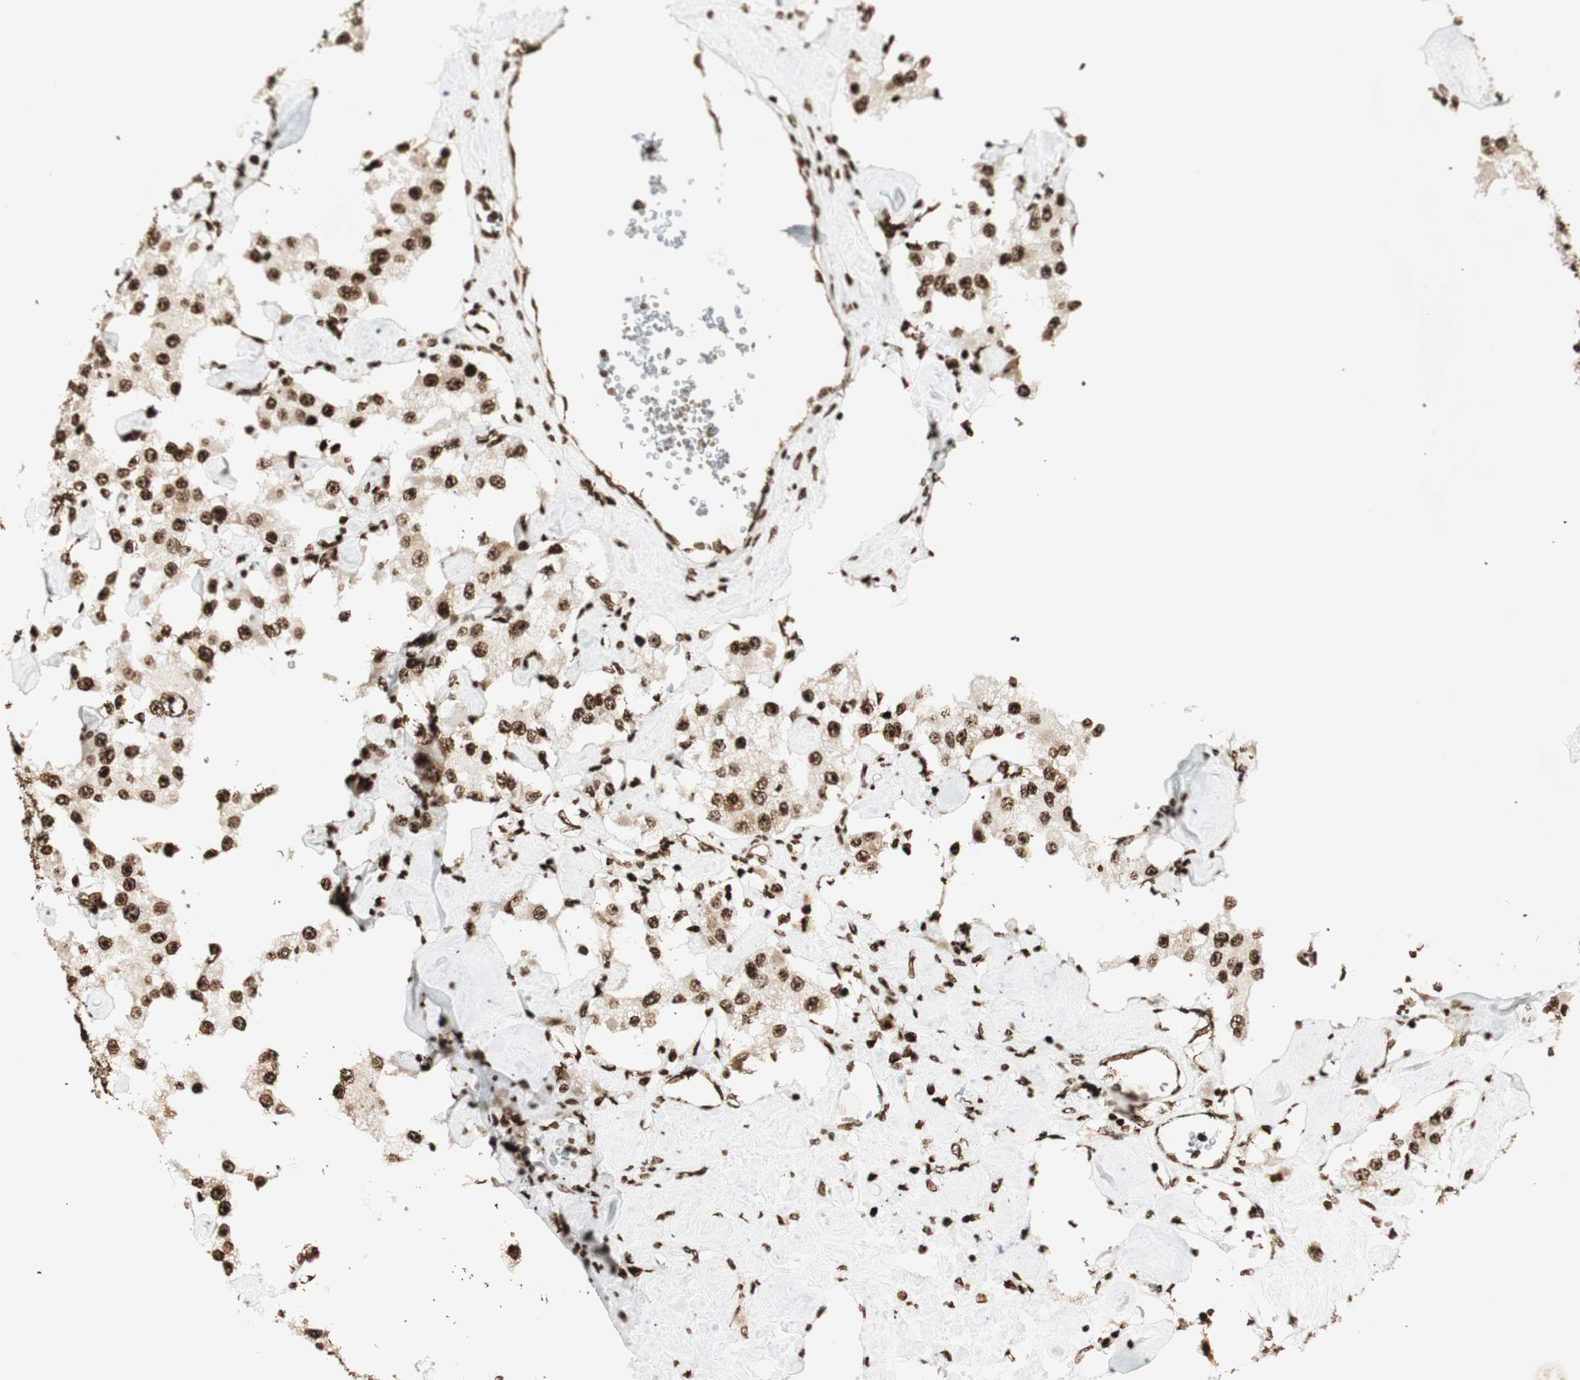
{"staining": {"intensity": "strong", "quantity": ">75%", "location": "nuclear"}, "tissue": "carcinoid", "cell_type": "Tumor cells", "image_type": "cancer", "snomed": [{"axis": "morphology", "description": "Carcinoid, malignant, NOS"}, {"axis": "topography", "description": "Pancreas"}], "caption": "Immunohistochemical staining of carcinoid shows strong nuclear protein positivity in approximately >75% of tumor cells. (Brightfield microscopy of DAB IHC at high magnification).", "gene": "NCAPD2", "patient": {"sex": "male", "age": 41}}